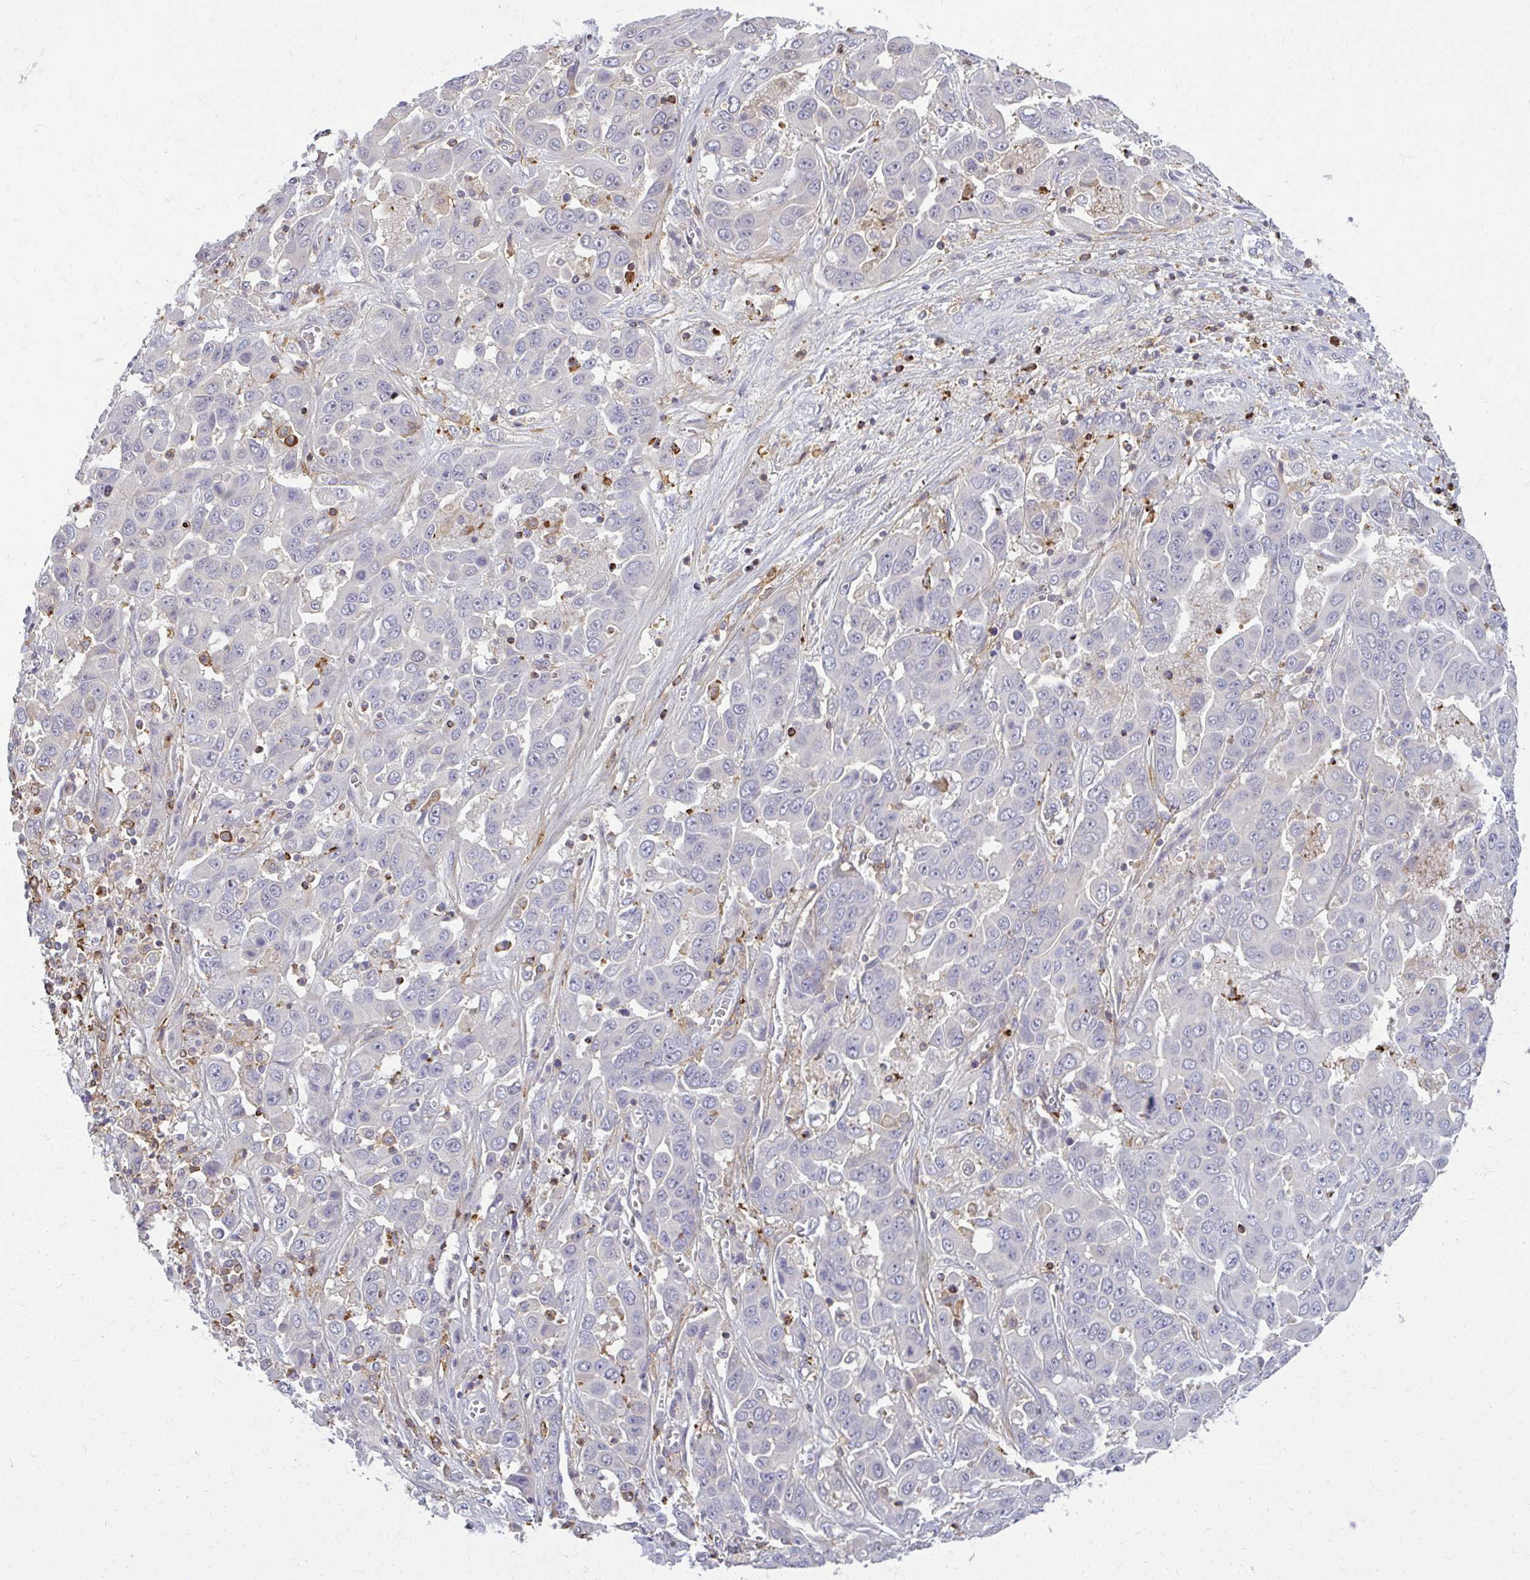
{"staining": {"intensity": "negative", "quantity": "none", "location": "none"}, "tissue": "liver cancer", "cell_type": "Tumor cells", "image_type": "cancer", "snomed": [{"axis": "morphology", "description": "Cholangiocarcinoma"}, {"axis": "topography", "description": "Liver"}], "caption": "This is a image of immunohistochemistry (IHC) staining of liver cancer (cholangiocarcinoma), which shows no positivity in tumor cells.", "gene": "AP5M1", "patient": {"sex": "female", "age": 52}}